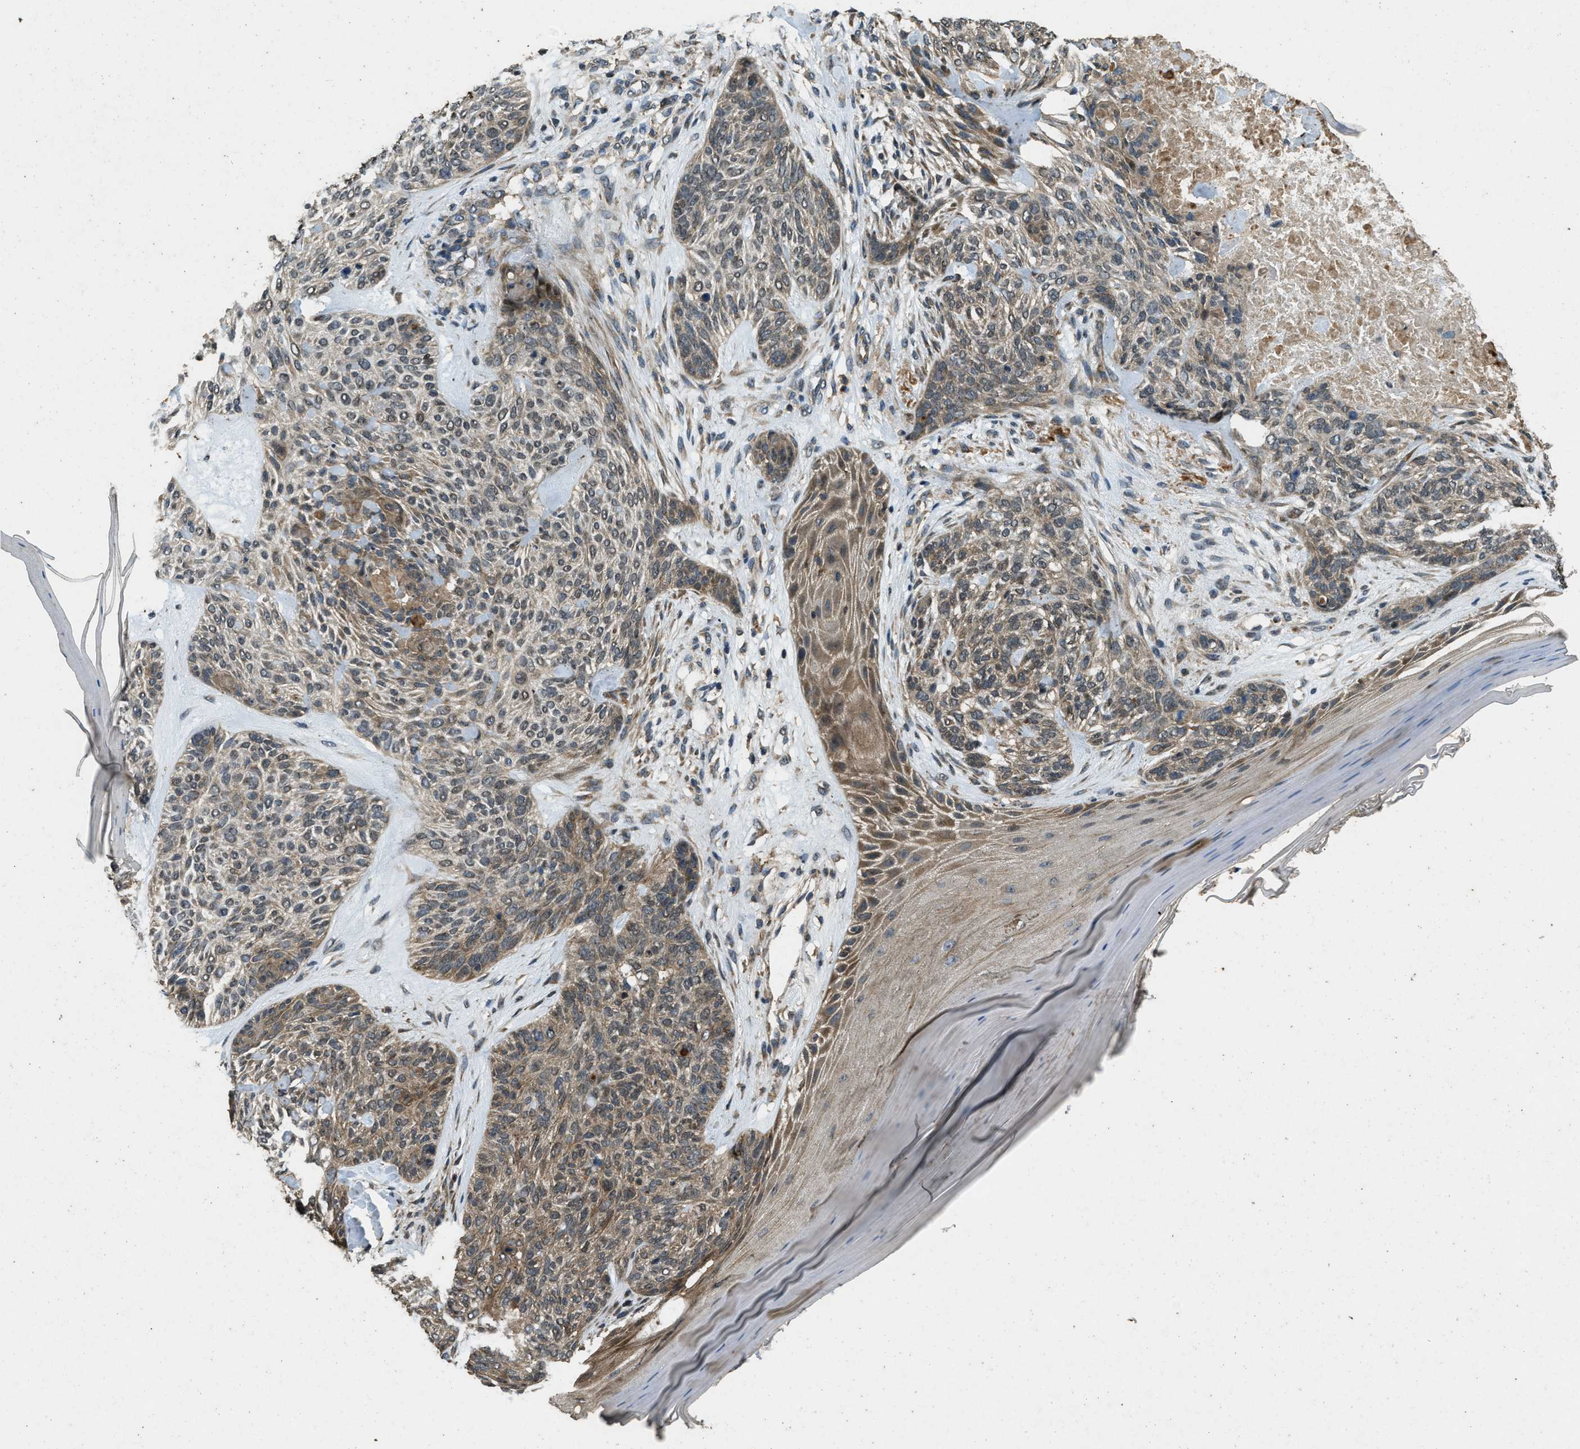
{"staining": {"intensity": "weak", "quantity": ">75%", "location": "cytoplasmic/membranous"}, "tissue": "skin cancer", "cell_type": "Tumor cells", "image_type": "cancer", "snomed": [{"axis": "morphology", "description": "Basal cell carcinoma"}, {"axis": "topography", "description": "Skin"}], "caption": "A micrograph of human skin basal cell carcinoma stained for a protein reveals weak cytoplasmic/membranous brown staining in tumor cells.", "gene": "ATP8B1", "patient": {"sex": "male", "age": 55}}